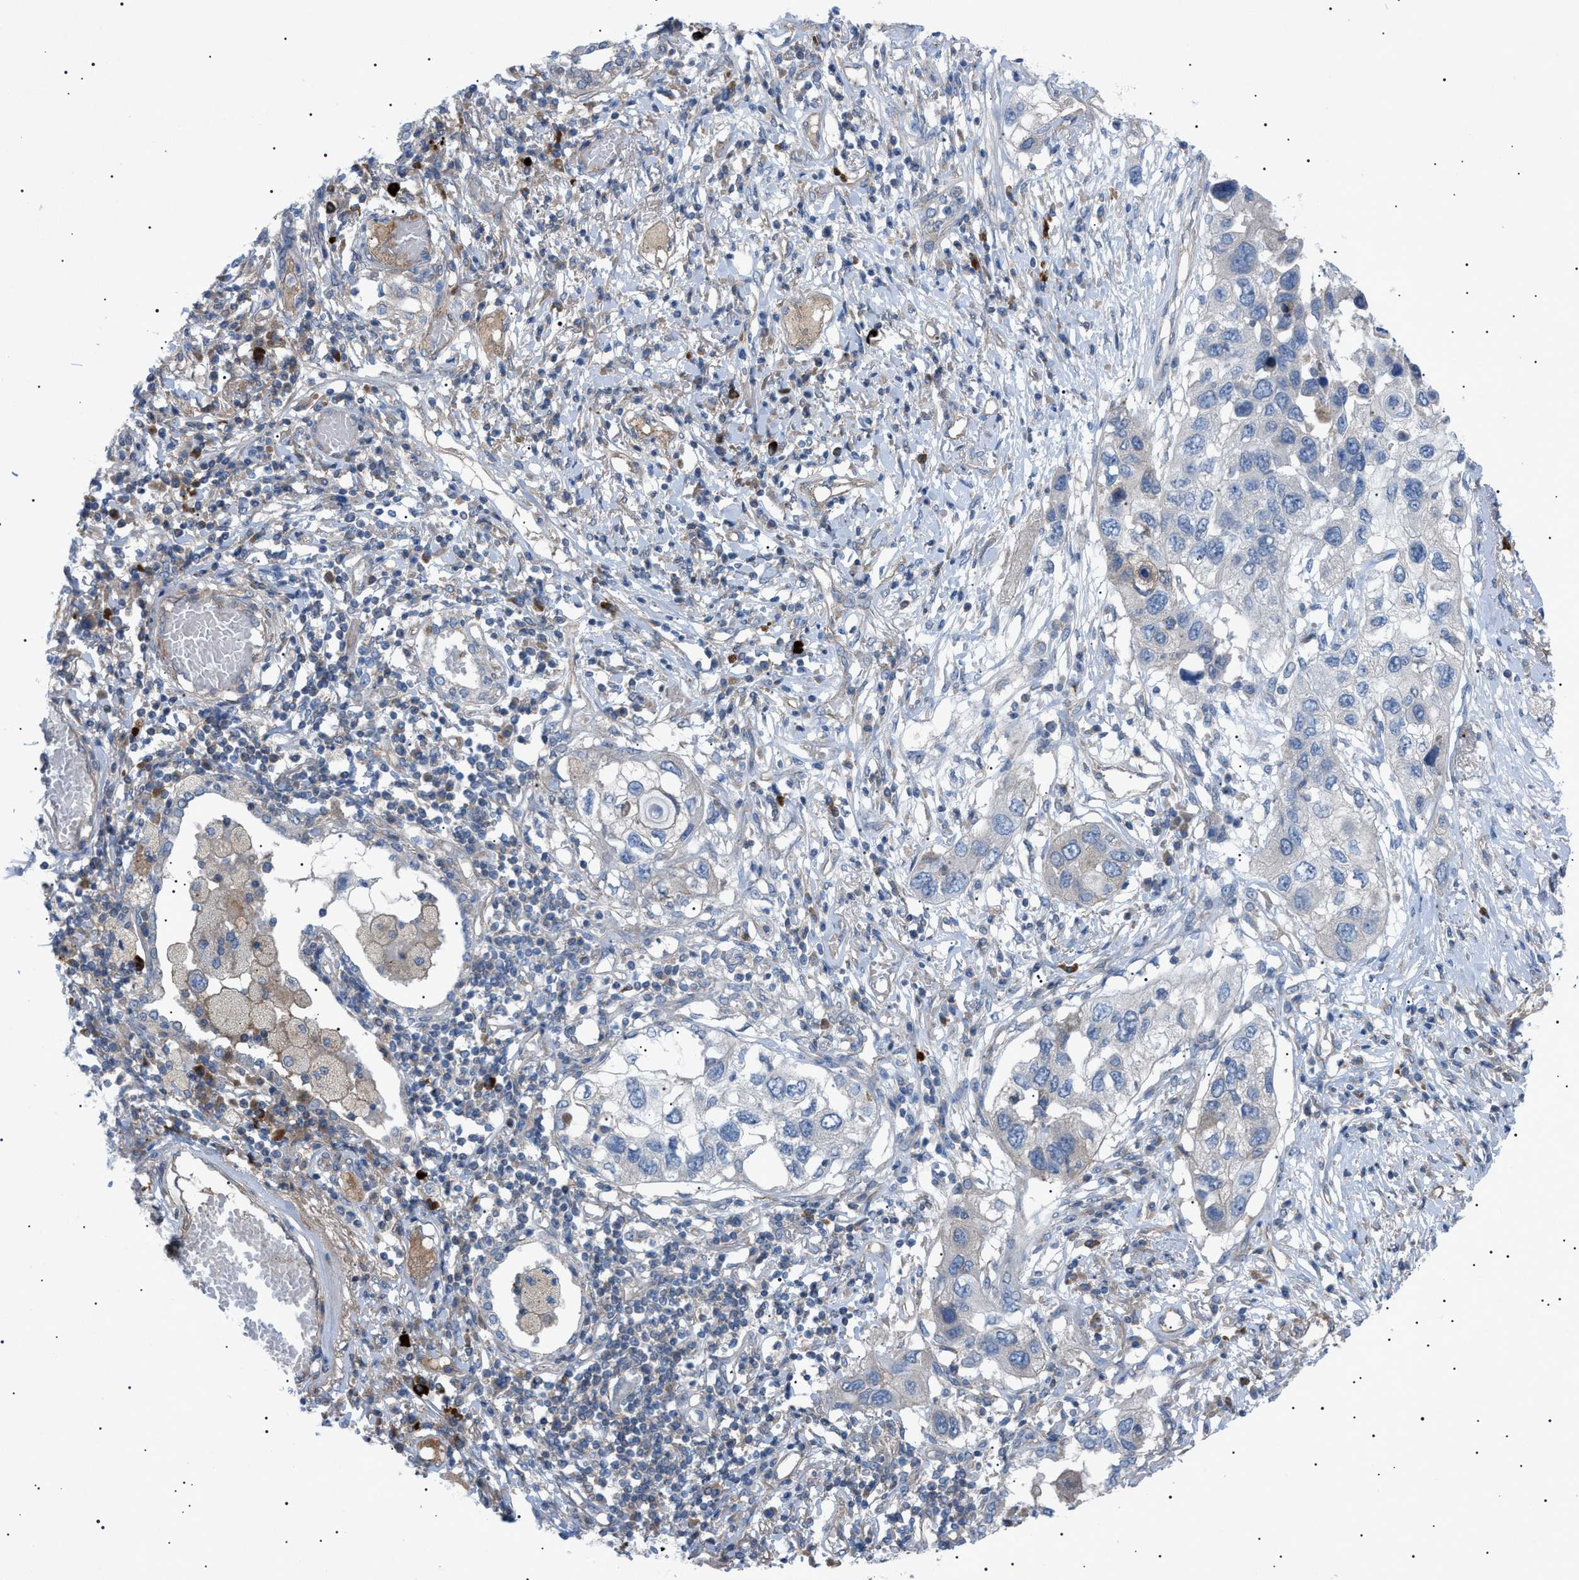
{"staining": {"intensity": "weak", "quantity": "<25%", "location": "cytoplasmic/membranous"}, "tissue": "lung cancer", "cell_type": "Tumor cells", "image_type": "cancer", "snomed": [{"axis": "morphology", "description": "Squamous cell carcinoma, NOS"}, {"axis": "topography", "description": "Lung"}], "caption": "This is a micrograph of immunohistochemistry staining of lung cancer (squamous cell carcinoma), which shows no positivity in tumor cells. Nuclei are stained in blue.", "gene": "ADAMTS1", "patient": {"sex": "male", "age": 71}}